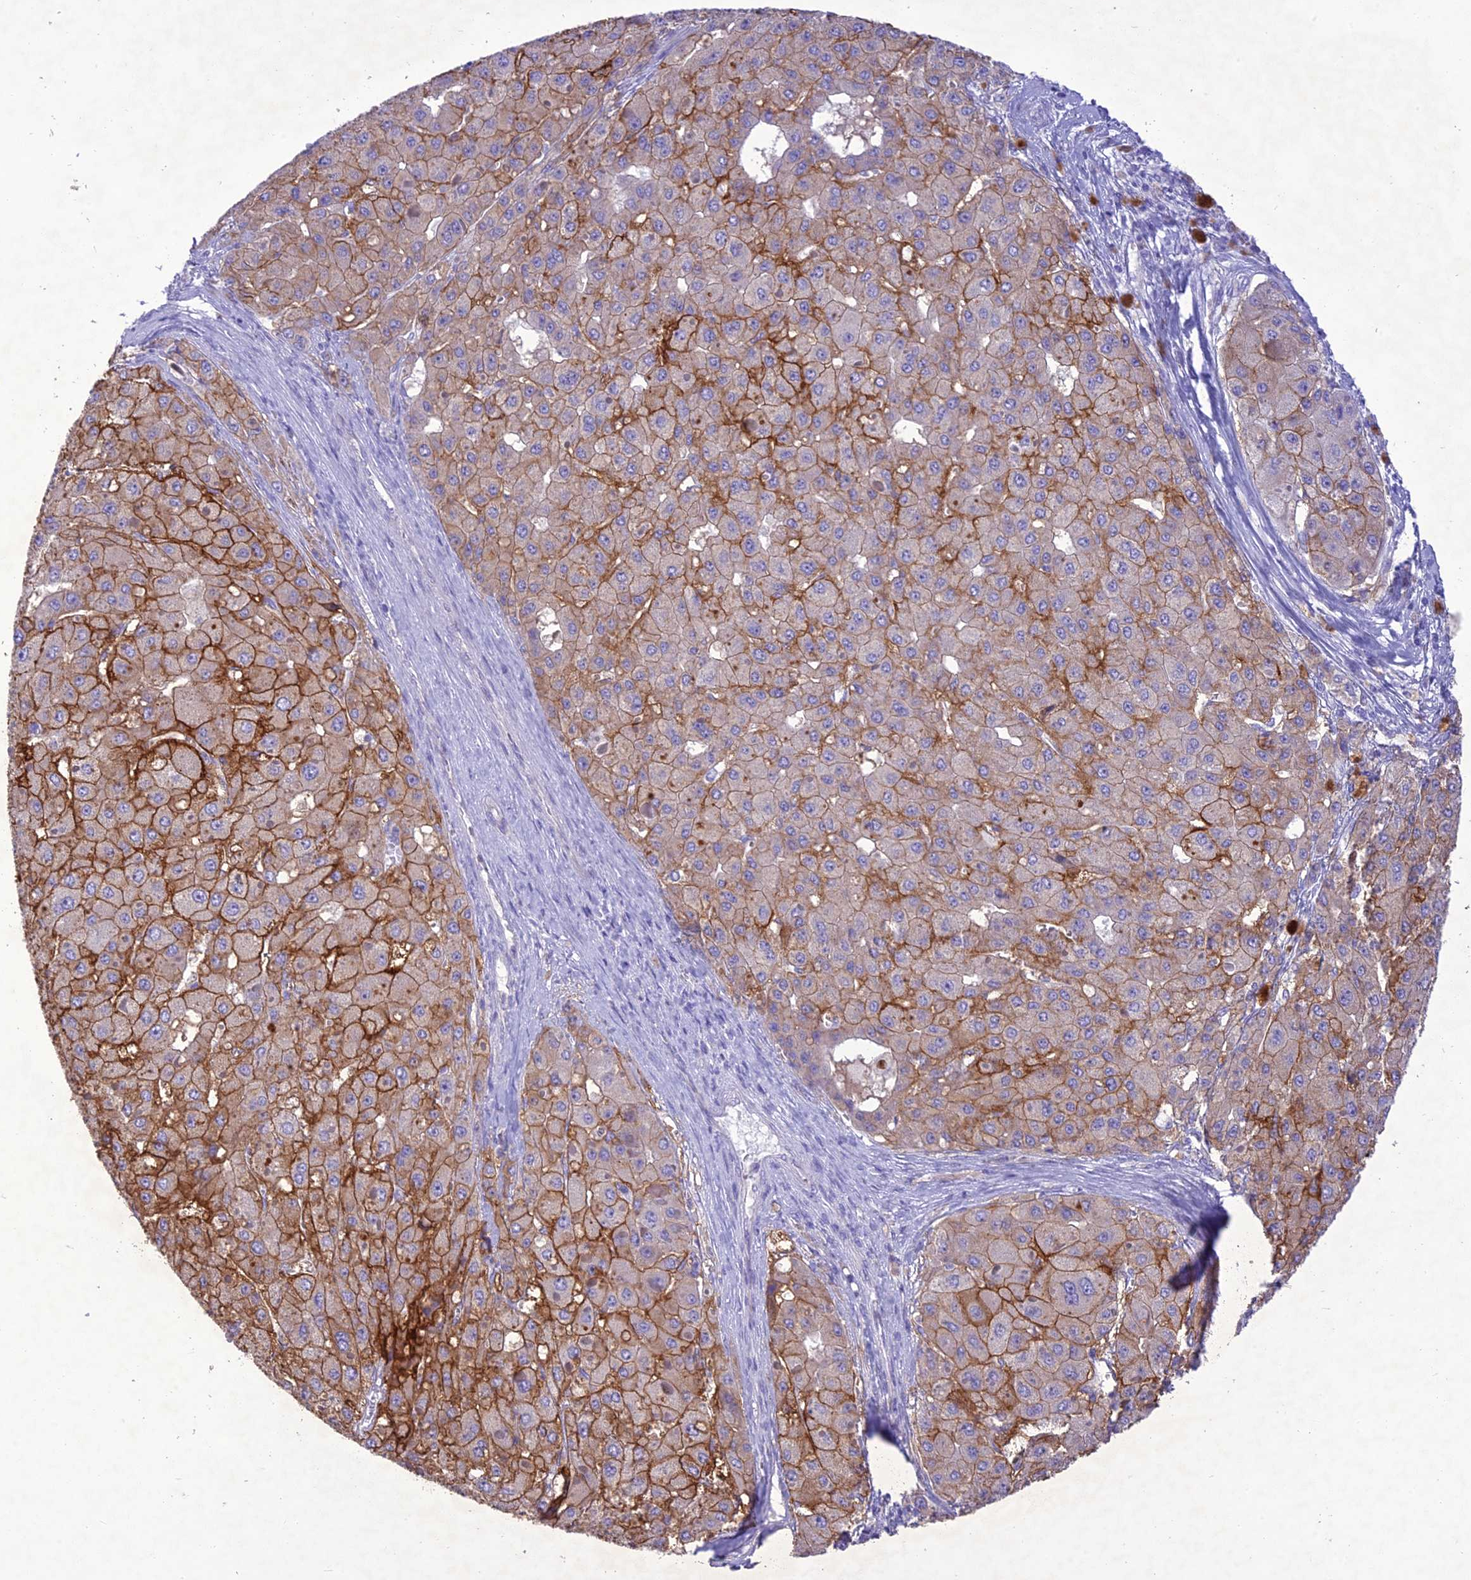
{"staining": {"intensity": "moderate", "quantity": ">75%", "location": "cytoplasmic/membranous"}, "tissue": "liver cancer", "cell_type": "Tumor cells", "image_type": "cancer", "snomed": [{"axis": "morphology", "description": "Carcinoma, Hepatocellular, NOS"}, {"axis": "topography", "description": "Liver"}], "caption": "Hepatocellular carcinoma (liver) tissue shows moderate cytoplasmic/membranous staining in approximately >75% of tumor cells", "gene": "SLC13A5", "patient": {"sex": "female", "age": 73}}